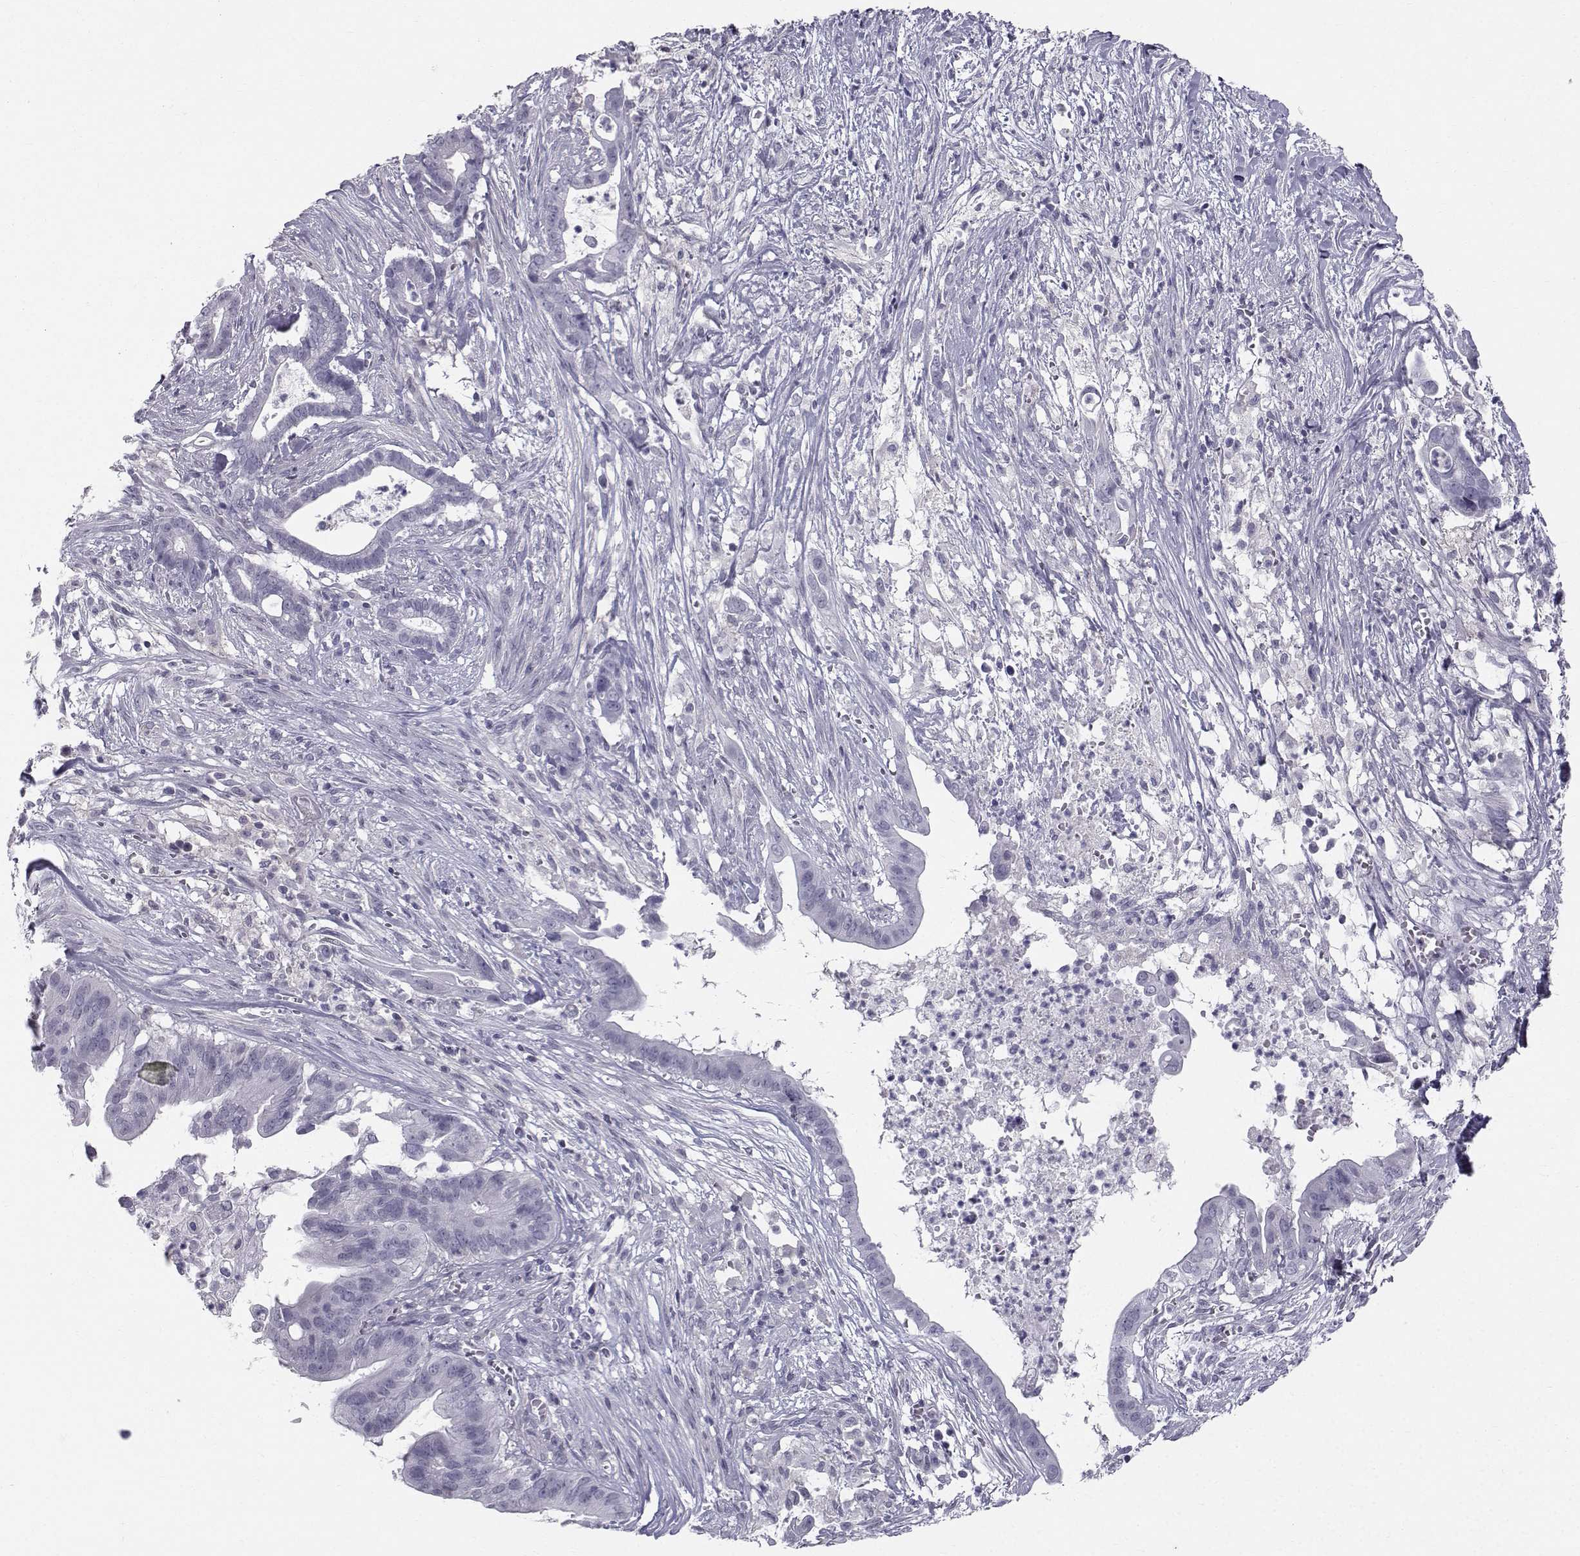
{"staining": {"intensity": "negative", "quantity": "none", "location": "none"}, "tissue": "pancreatic cancer", "cell_type": "Tumor cells", "image_type": "cancer", "snomed": [{"axis": "morphology", "description": "Adenocarcinoma, NOS"}, {"axis": "topography", "description": "Pancreas"}], "caption": "This is an immunohistochemistry (IHC) micrograph of human pancreatic adenocarcinoma. There is no positivity in tumor cells.", "gene": "SPDYE4", "patient": {"sex": "male", "age": 61}}